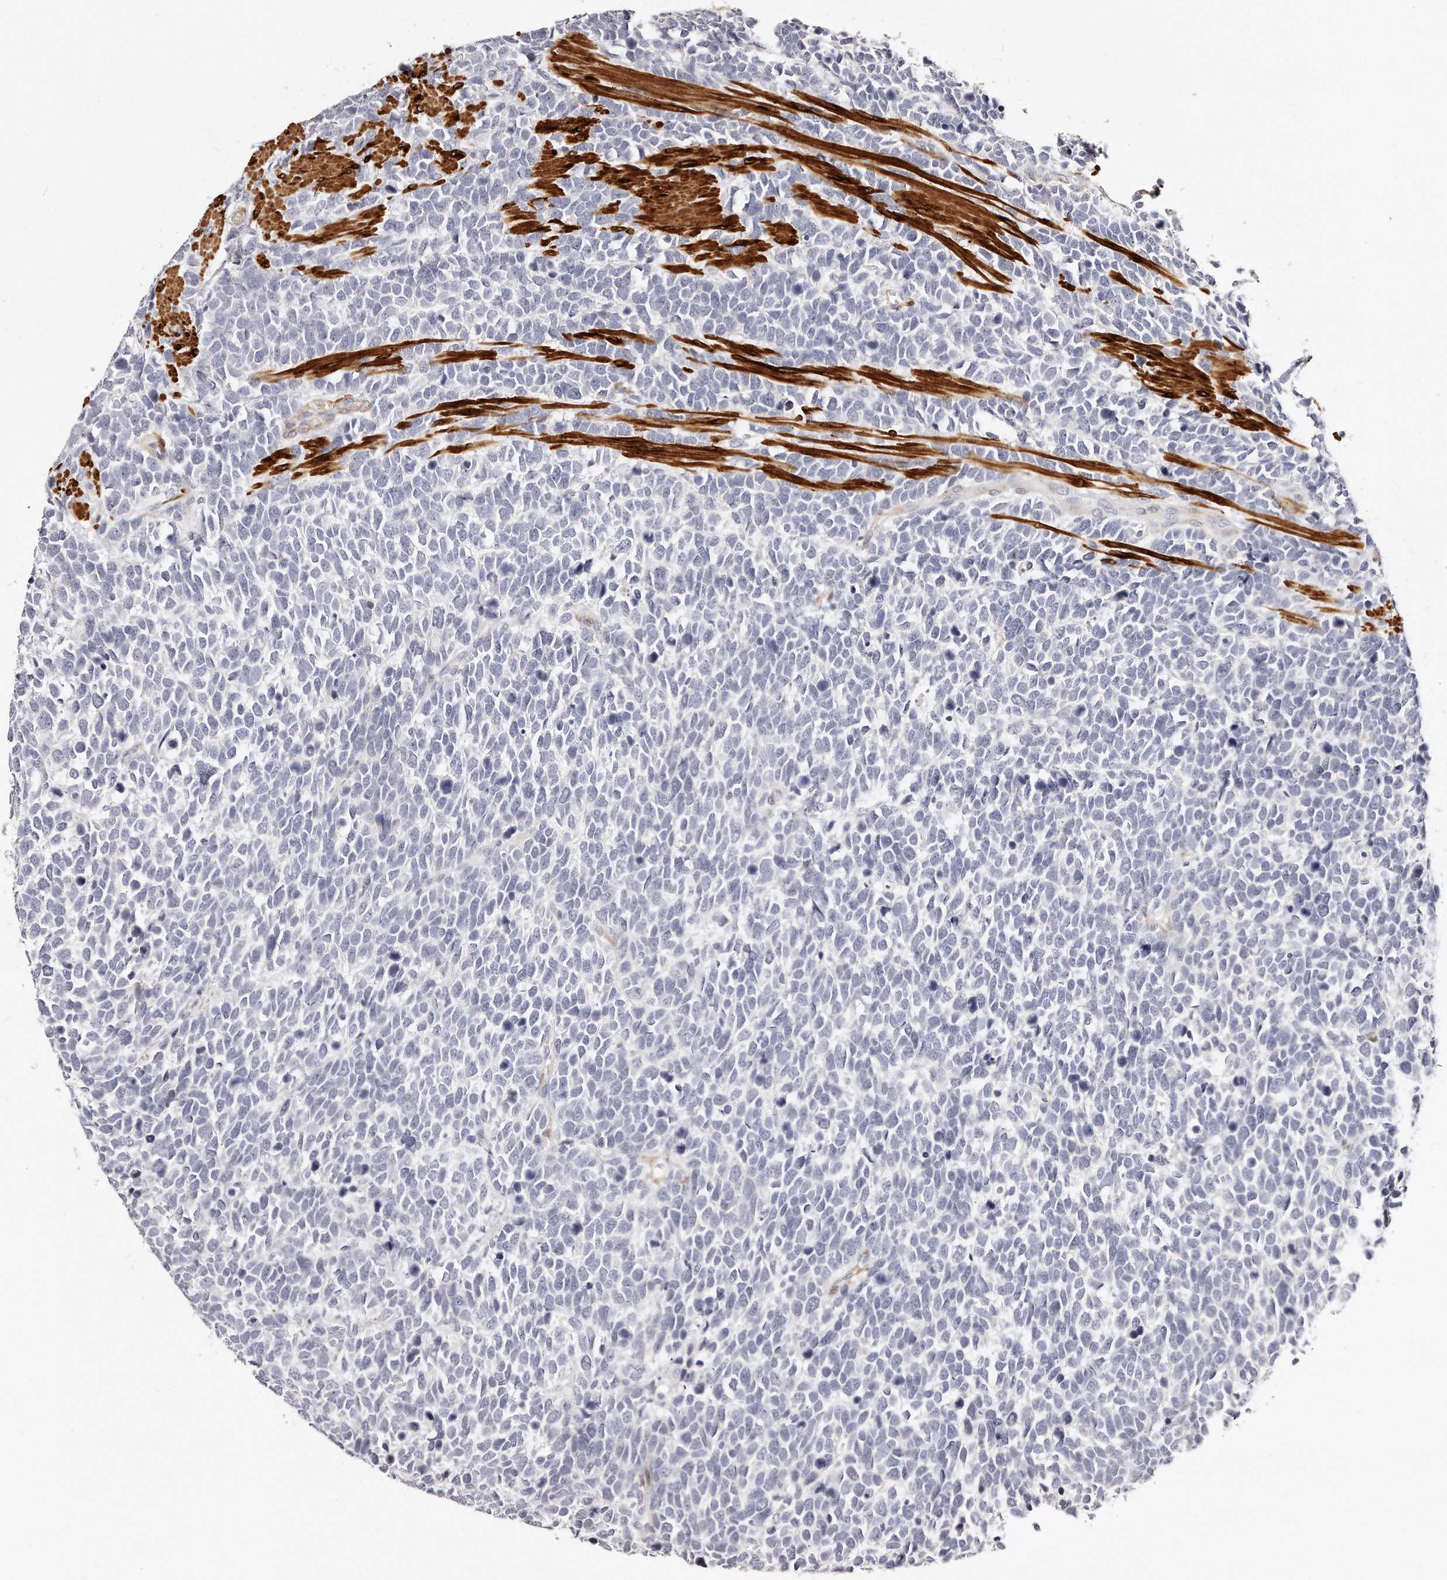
{"staining": {"intensity": "negative", "quantity": "none", "location": "none"}, "tissue": "urothelial cancer", "cell_type": "Tumor cells", "image_type": "cancer", "snomed": [{"axis": "morphology", "description": "Urothelial carcinoma, High grade"}, {"axis": "topography", "description": "Urinary bladder"}], "caption": "This is an immunohistochemistry image of urothelial carcinoma (high-grade). There is no staining in tumor cells.", "gene": "LMOD1", "patient": {"sex": "female", "age": 82}}